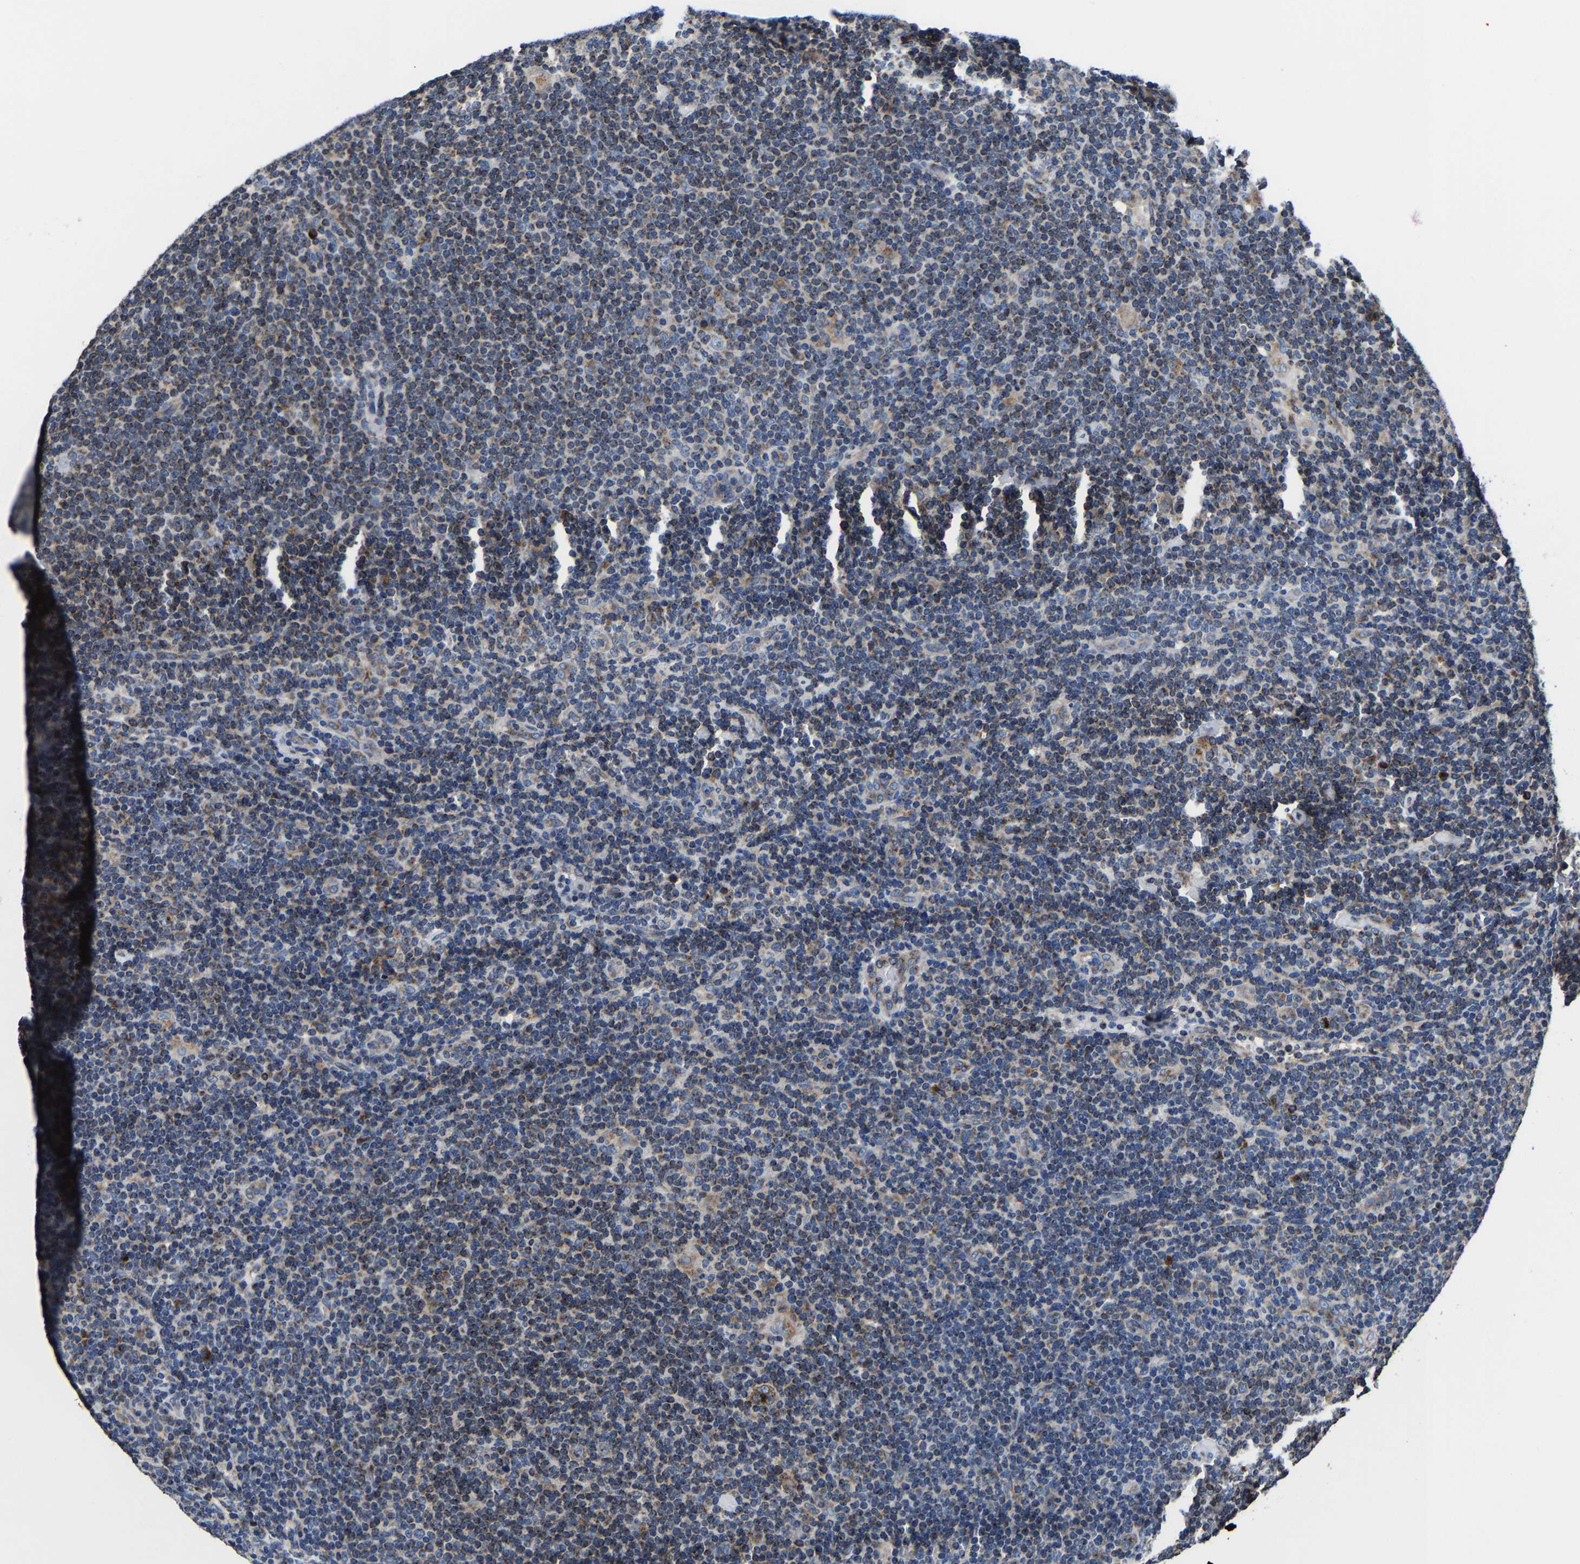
{"staining": {"intensity": "weak", "quantity": "25%-75%", "location": "cytoplasmic/membranous"}, "tissue": "lymphoma", "cell_type": "Tumor cells", "image_type": "cancer", "snomed": [{"axis": "morphology", "description": "Hodgkin's disease, NOS"}, {"axis": "topography", "description": "Lymph node"}], "caption": "Protein staining reveals weak cytoplasmic/membranous expression in about 25%-75% of tumor cells in lymphoma.", "gene": "EBAG9", "patient": {"sex": "female", "age": 57}}